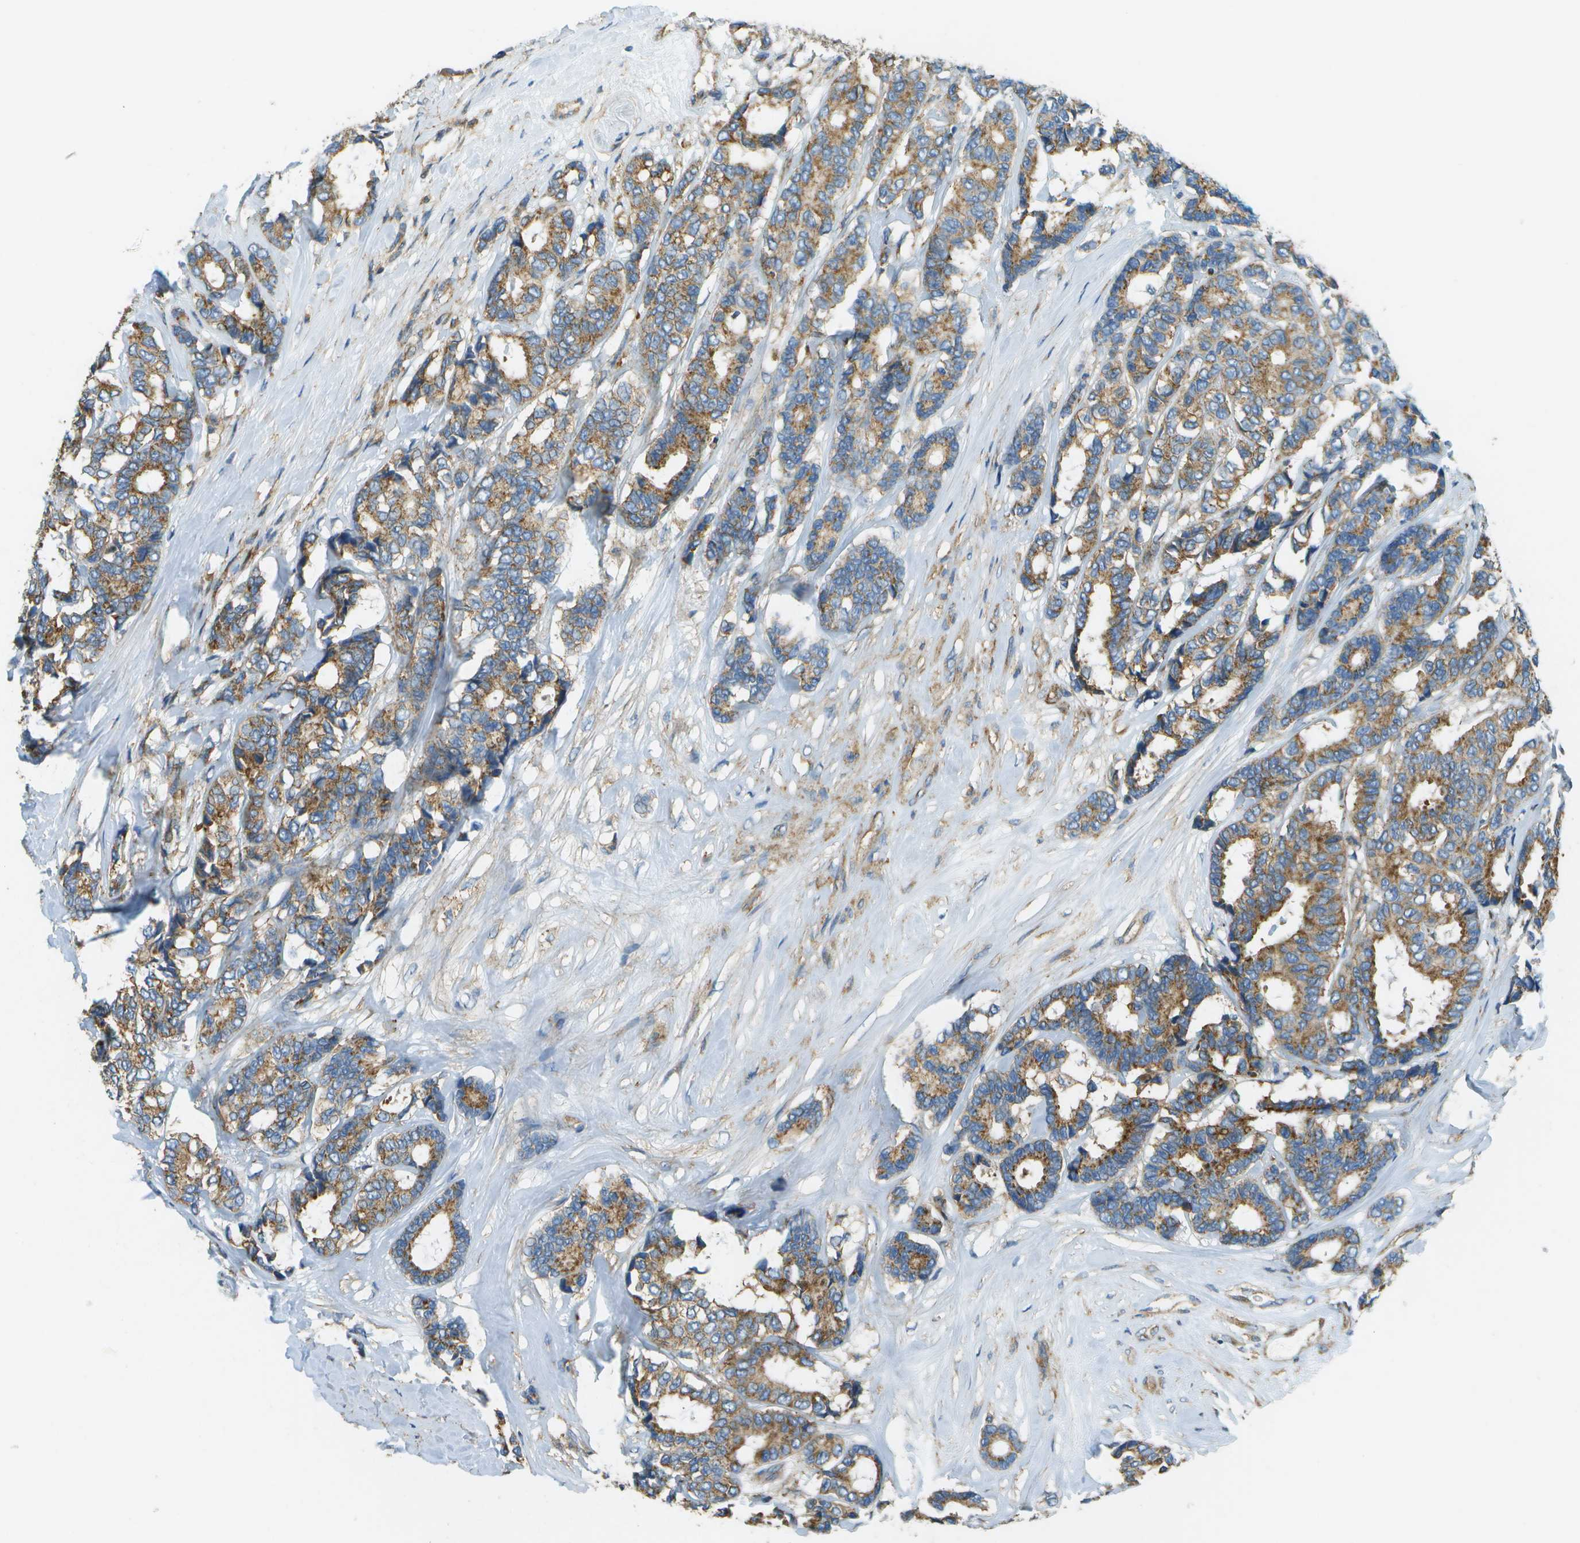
{"staining": {"intensity": "moderate", "quantity": ">75%", "location": "cytoplasmic/membranous"}, "tissue": "breast cancer", "cell_type": "Tumor cells", "image_type": "cancer", "snomed": [{"axis": "morphology", "description": "Duct carcinoma"}, {"axis": "topography", "description": "Breast"}], "caption": "Protein expression analysis of breast cancer (infiltrating ductal carcinoma) exhibits moderate cytoplasmic/membranous expression in about >75% of tumor cells.", "gene": "CLTC", "patient": {"sex": "female", "age": 87}}